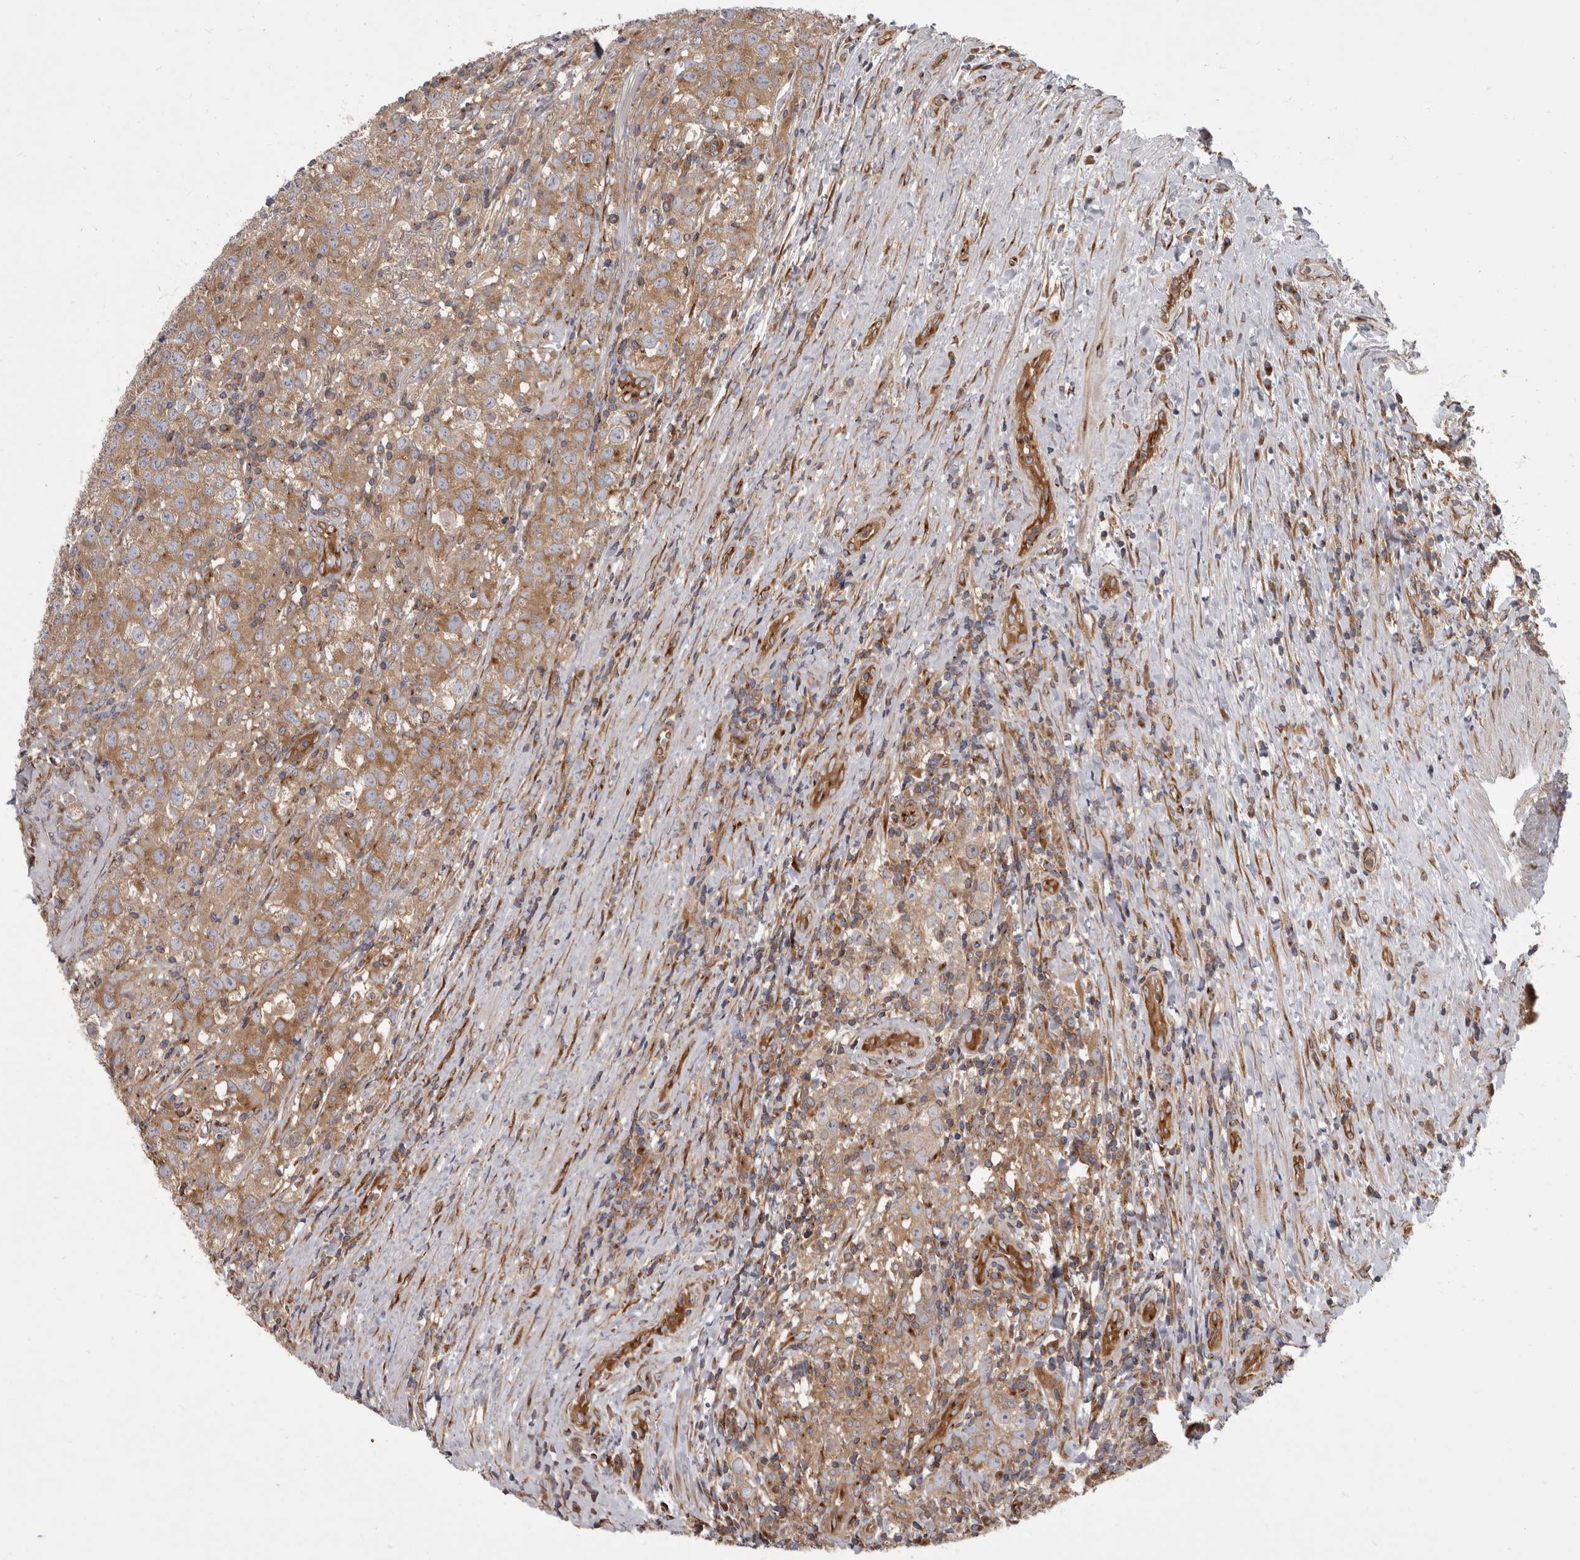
{"staining": {"intensity": "moderate", "quantity": ">75%", "location": "cytoplasmic/membranous"}, "tissue": "testis cancer", "cell_type": "Tumor cells", "image_type": "cancer", "snomed": [{"axis": "morphology", "description": "Seminoma, NOS"}, {"axis": "morphology", "description": "Carcinoma, Embryonal, NOS"}, {"axis": "topography", "description": "Testis"}], "caption": "Testis cancer stained for a protein (brown) displays moderate cytoplasmic/membranous positive expression in about >75% of tumor cells.", "gene": "HOOK3", "patient": {"sex": "male", "age": 43}}